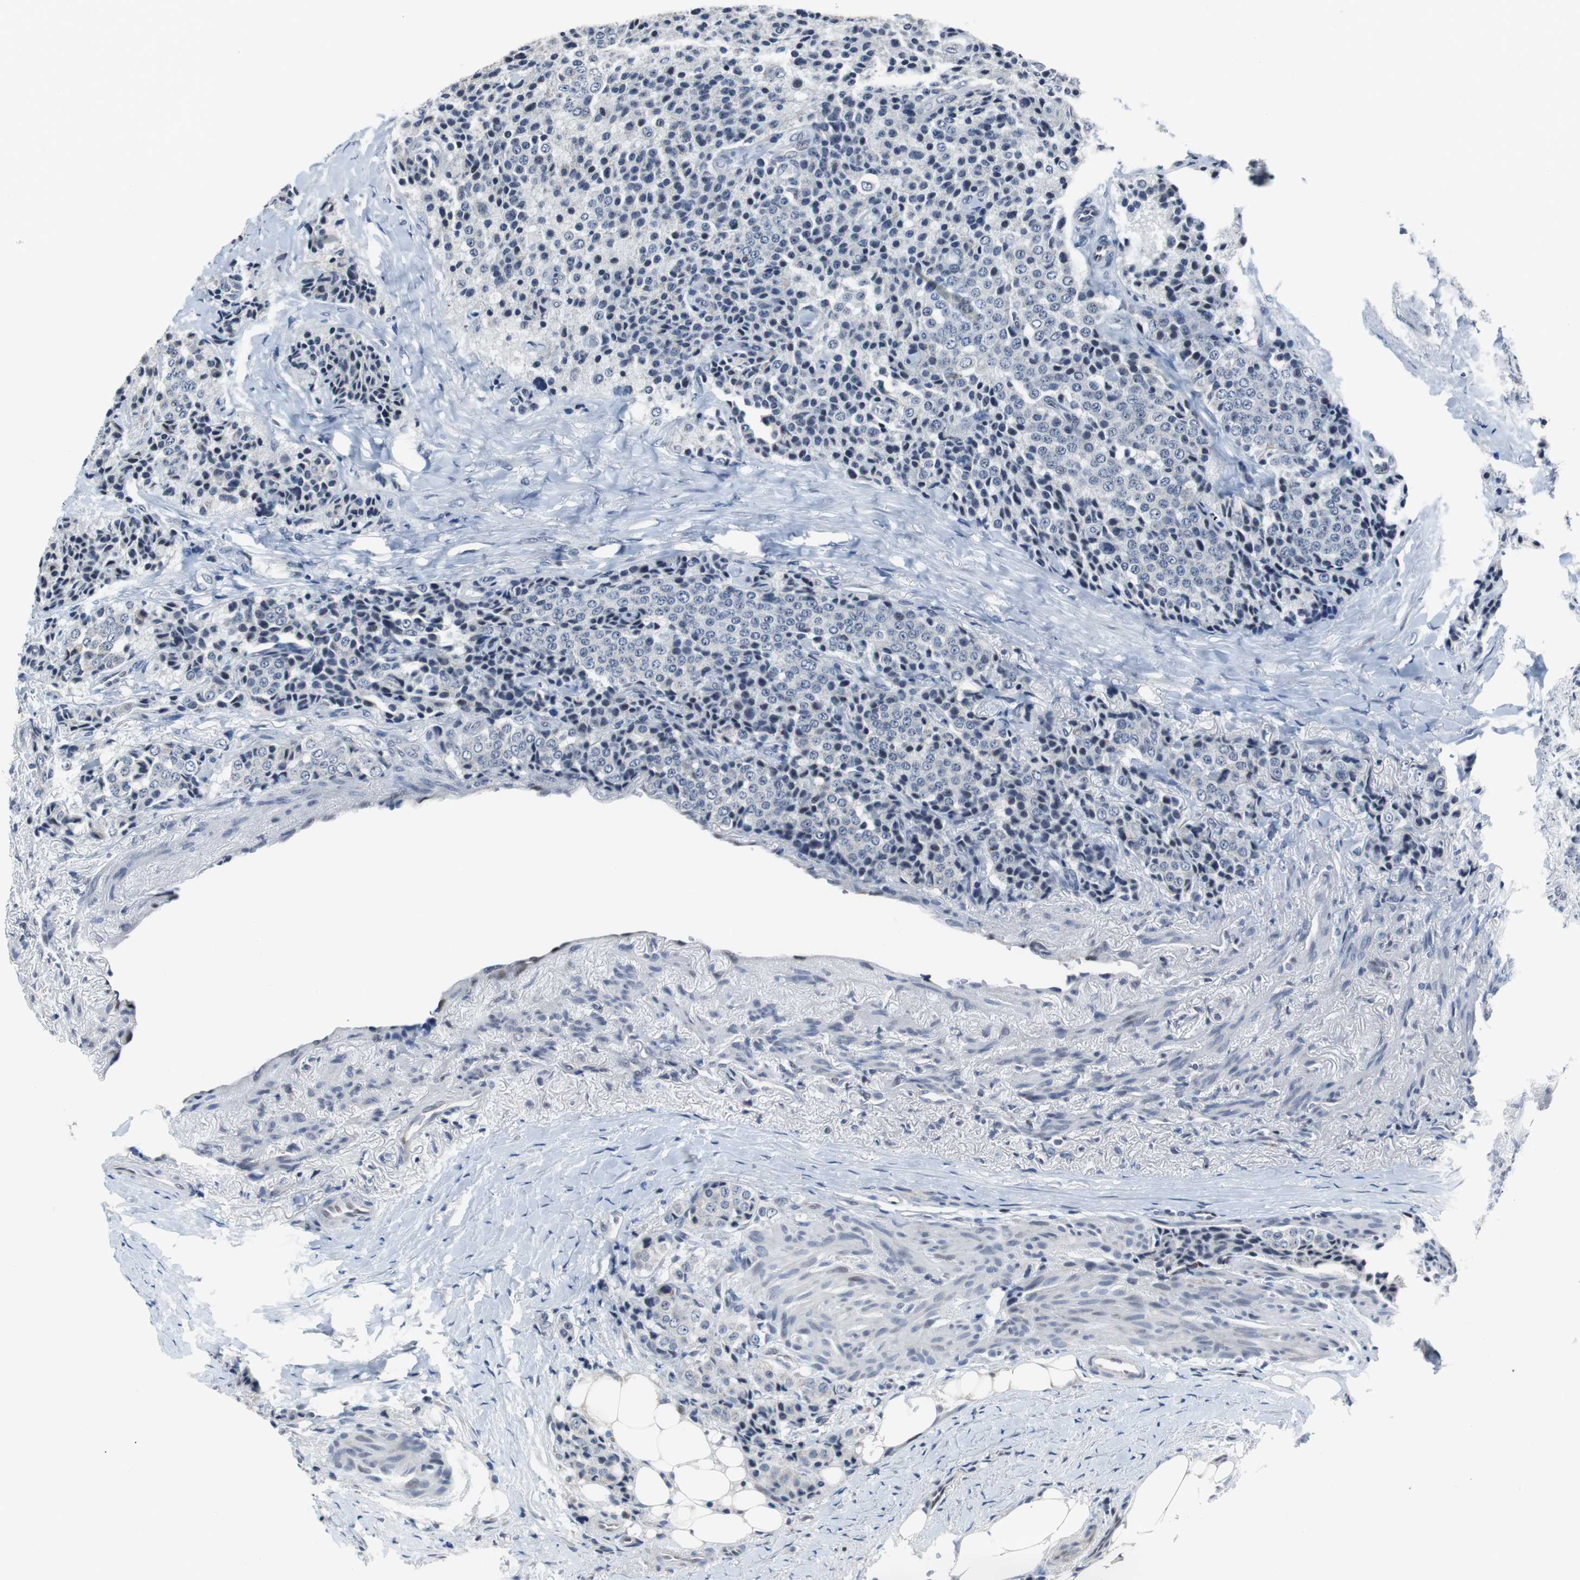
{"staining": {"intensity": "negative", "quantity": "none", "location": "none"}, "tissue": "carcinoid", "cell_type": "Tumor cells", "image_type": "cancer", "snomed": [{"axis": "morphology", "description": "Carcinoid, malignant, NOS"}, {"axis": "topography", "description": "Colon"}], "caption": "Immunohistochemical staining of human carcinoid (malignant) demonstrates no significant positivity in tumor cells.", "gene": "TP63", "patient": {"sex": "female", "age": 61}}